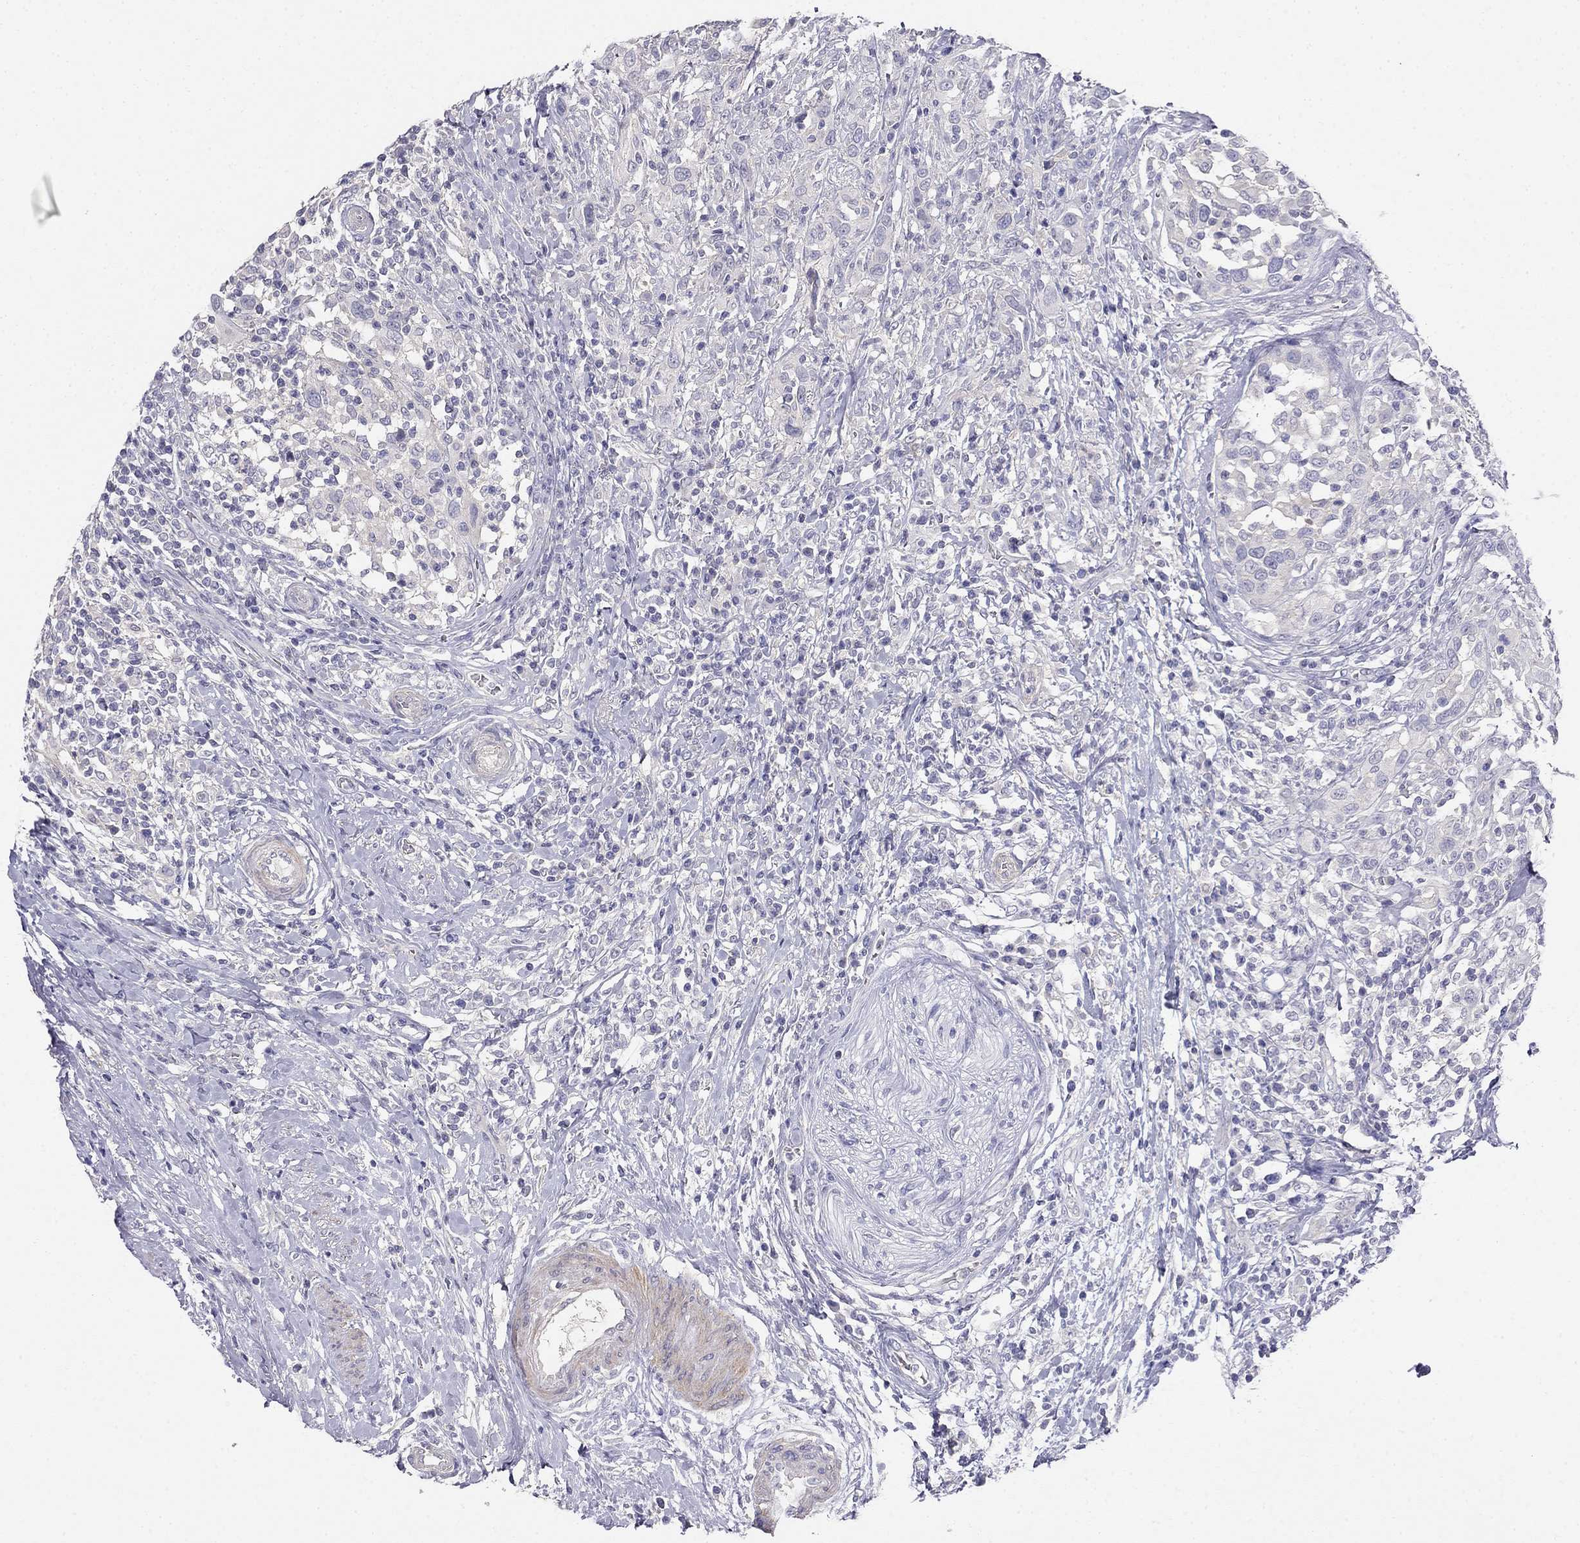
{"staining": {"intensity": "negative", "quantity": "none", "location": "none"}, "tissue": "urothelial cancer", "cell_type": "Tumor cells", "image_type": "cancer", "snomed": [{"axis": "morphology", "description": "Urothelial carcinoma, NOS"}, {"axis": "morphology", "description": "Urothelial carcinoma, High grade"}, {"axis": "topography", "description": "Urinary bladder"}], "caption": "Protein analysis of transitional cell carcinoma demonstrates no significant staining in tumor cells.", "gene": "LY6H", "patient": {"sex": "female", "age": 64}}